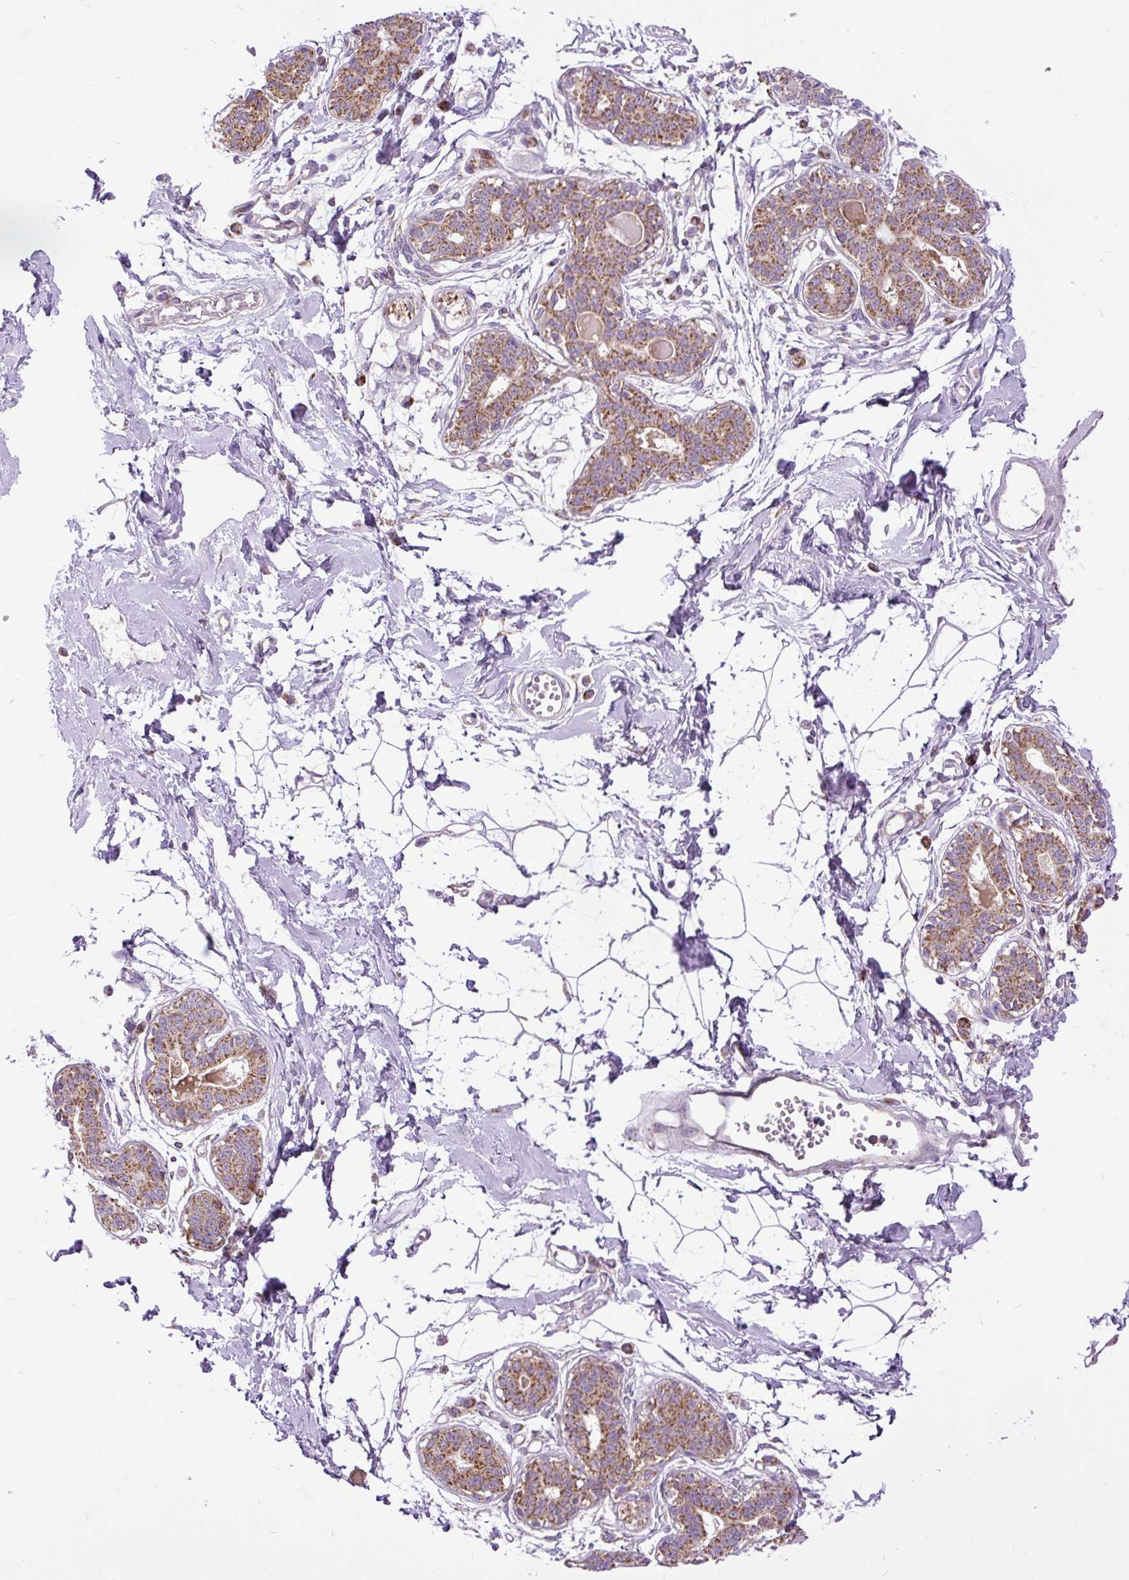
{"staining": {"intensity": "negative", "quantity": "none", "location": "none"}, "tissue": "breast", "cell_type": "Adipocytes", "image_type": "normal", "snomed": [{"axis": "morphology", "description": "Normal tissue, NOS"}, {"axis": "topography", "description": "Breast"}], "caption": "This is an immunohistochemistry (IHC) micrograph of unremarkable breast. There is no positivity in adipocytes.", "gene": "TM2D3", "patient": {"sex": "female", "age": 45}}